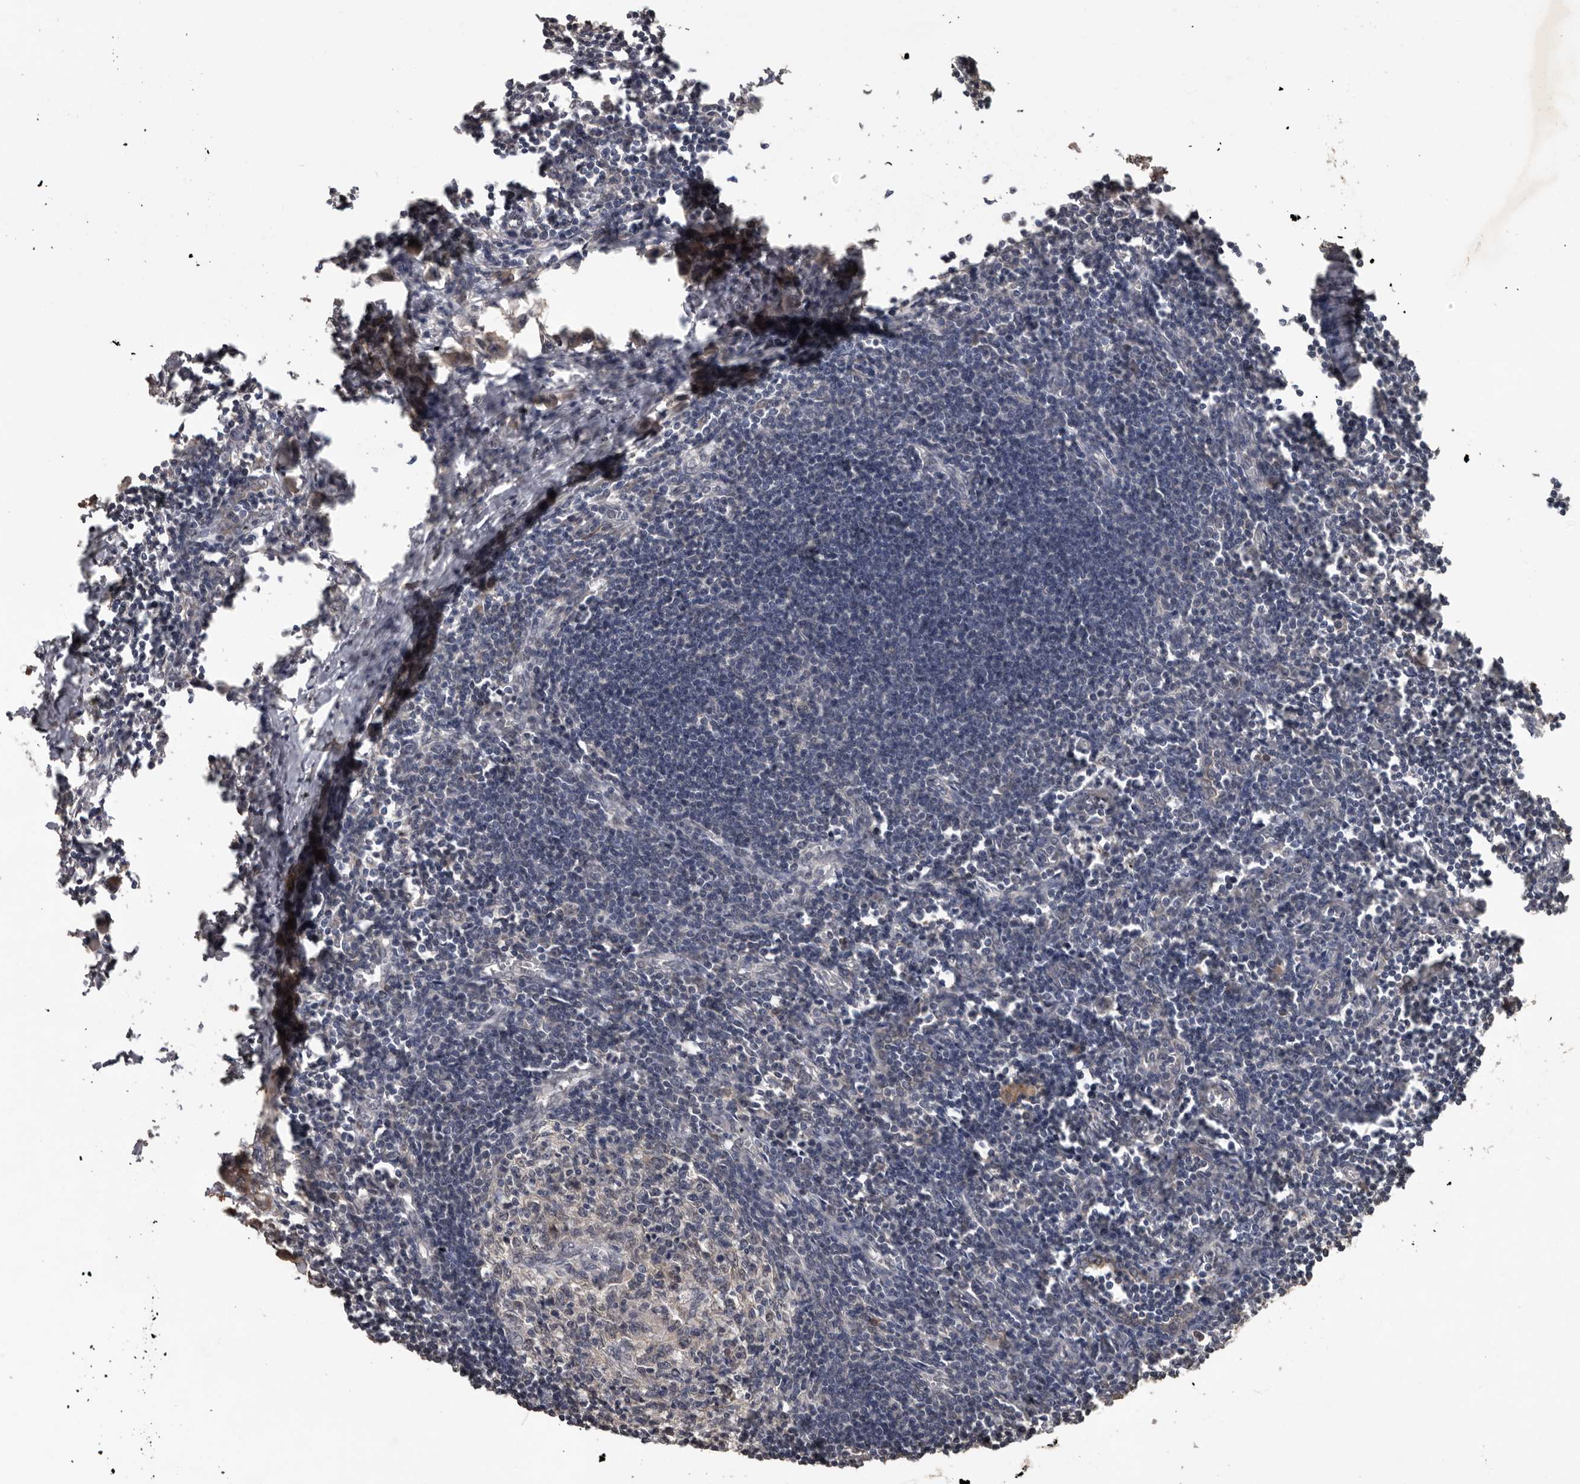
{"staining": {"intensity": "negative", "quantity": "none", "location": "none"}, "tissue": "lymph node", "cell_type": "Germinal center cells", "image_type": "normal", "snomed": [{"axis": "morphology", "description": "Normal tissue, NOS"}, {"axis": "morphology", "description": "Malignant melanoma, Metastatic site"}, {"axis": "topography", "description": "Lymph node"}], "caption": "A micrograph of human lymph node is negative for staining in germinal center cells.", "gene": "MTF1", "patient": {"sex": "male", "age": 41}}